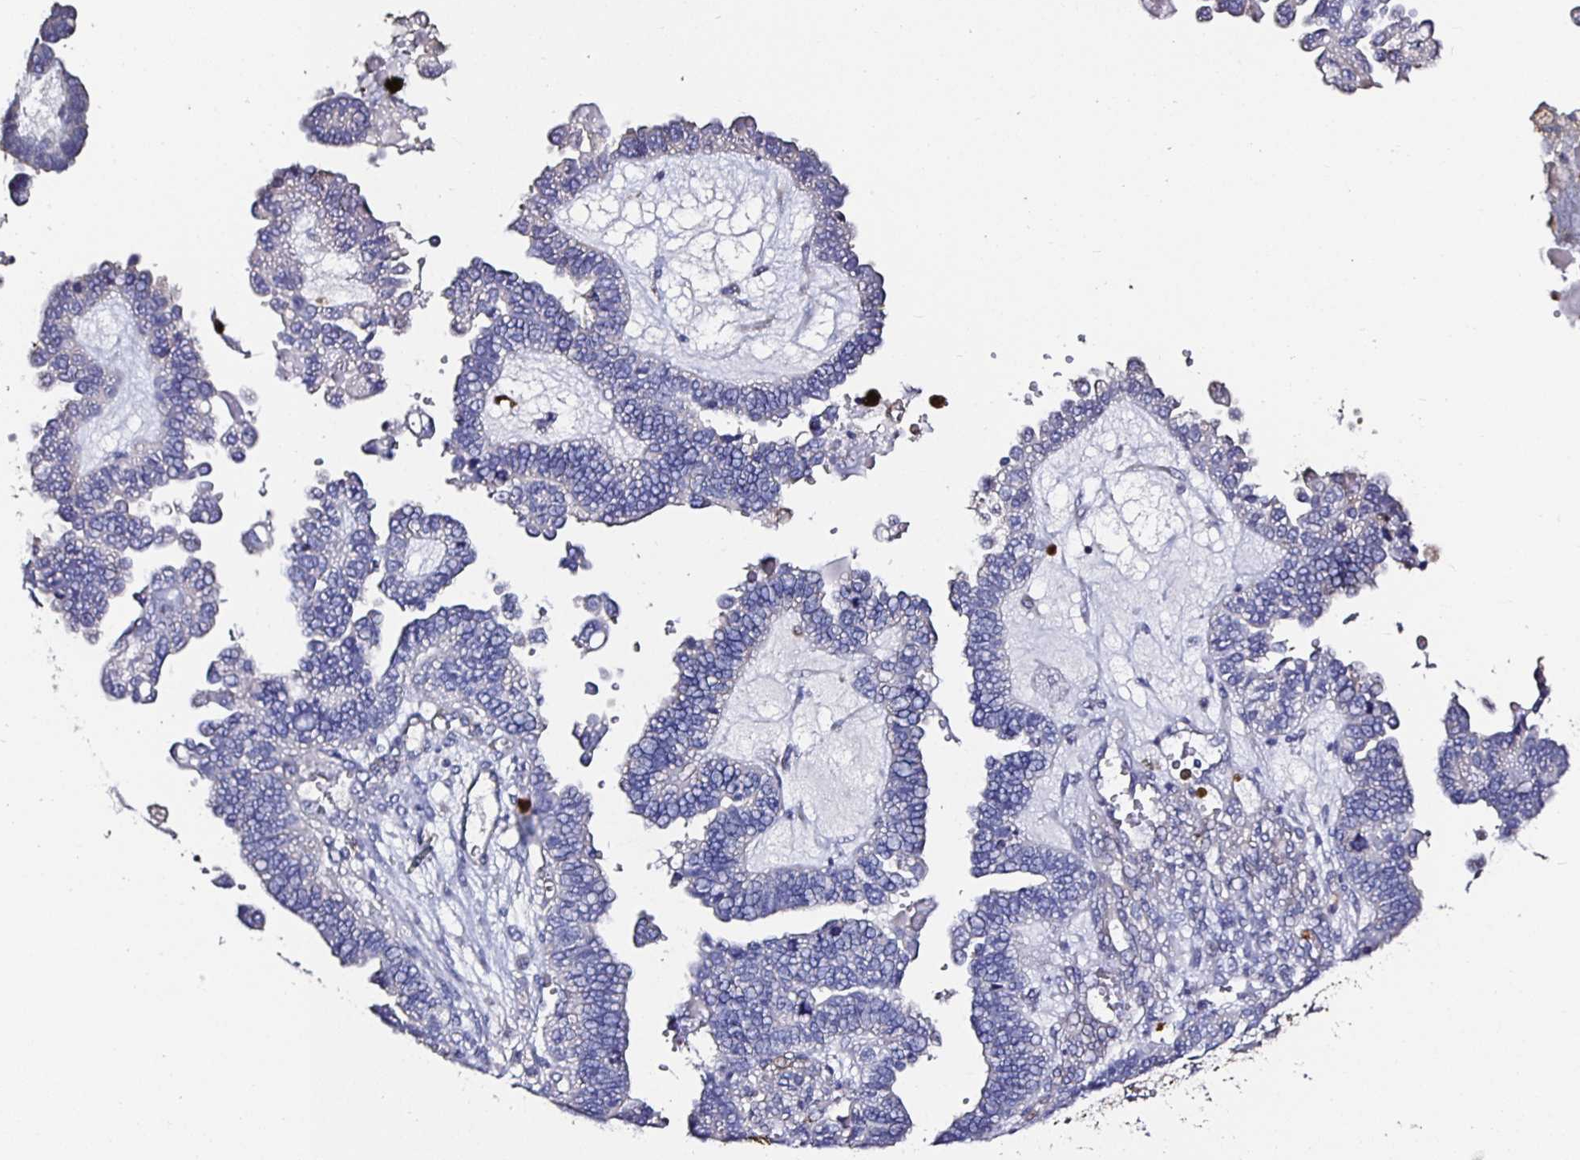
{"staining": {"intensity": "negative", "quantity": "none", "location": "none"}, "tissue": "ovarian cancer", "cell_type": "Tumor cells", "image_type": "cancer", "snomed": [{"axis": "morphology", "description": "Cystadenocarcinoma, serous, NOS"}, {"axis": "topography", "description": "Ovary"}], "caption": "Micrograph shows no protein staining in tumor cells of ovarian cancer (serous cystadenocarcinoma) tissue.", "gene": "TLR4", "patient": {"sex": "female", "age": 51}}